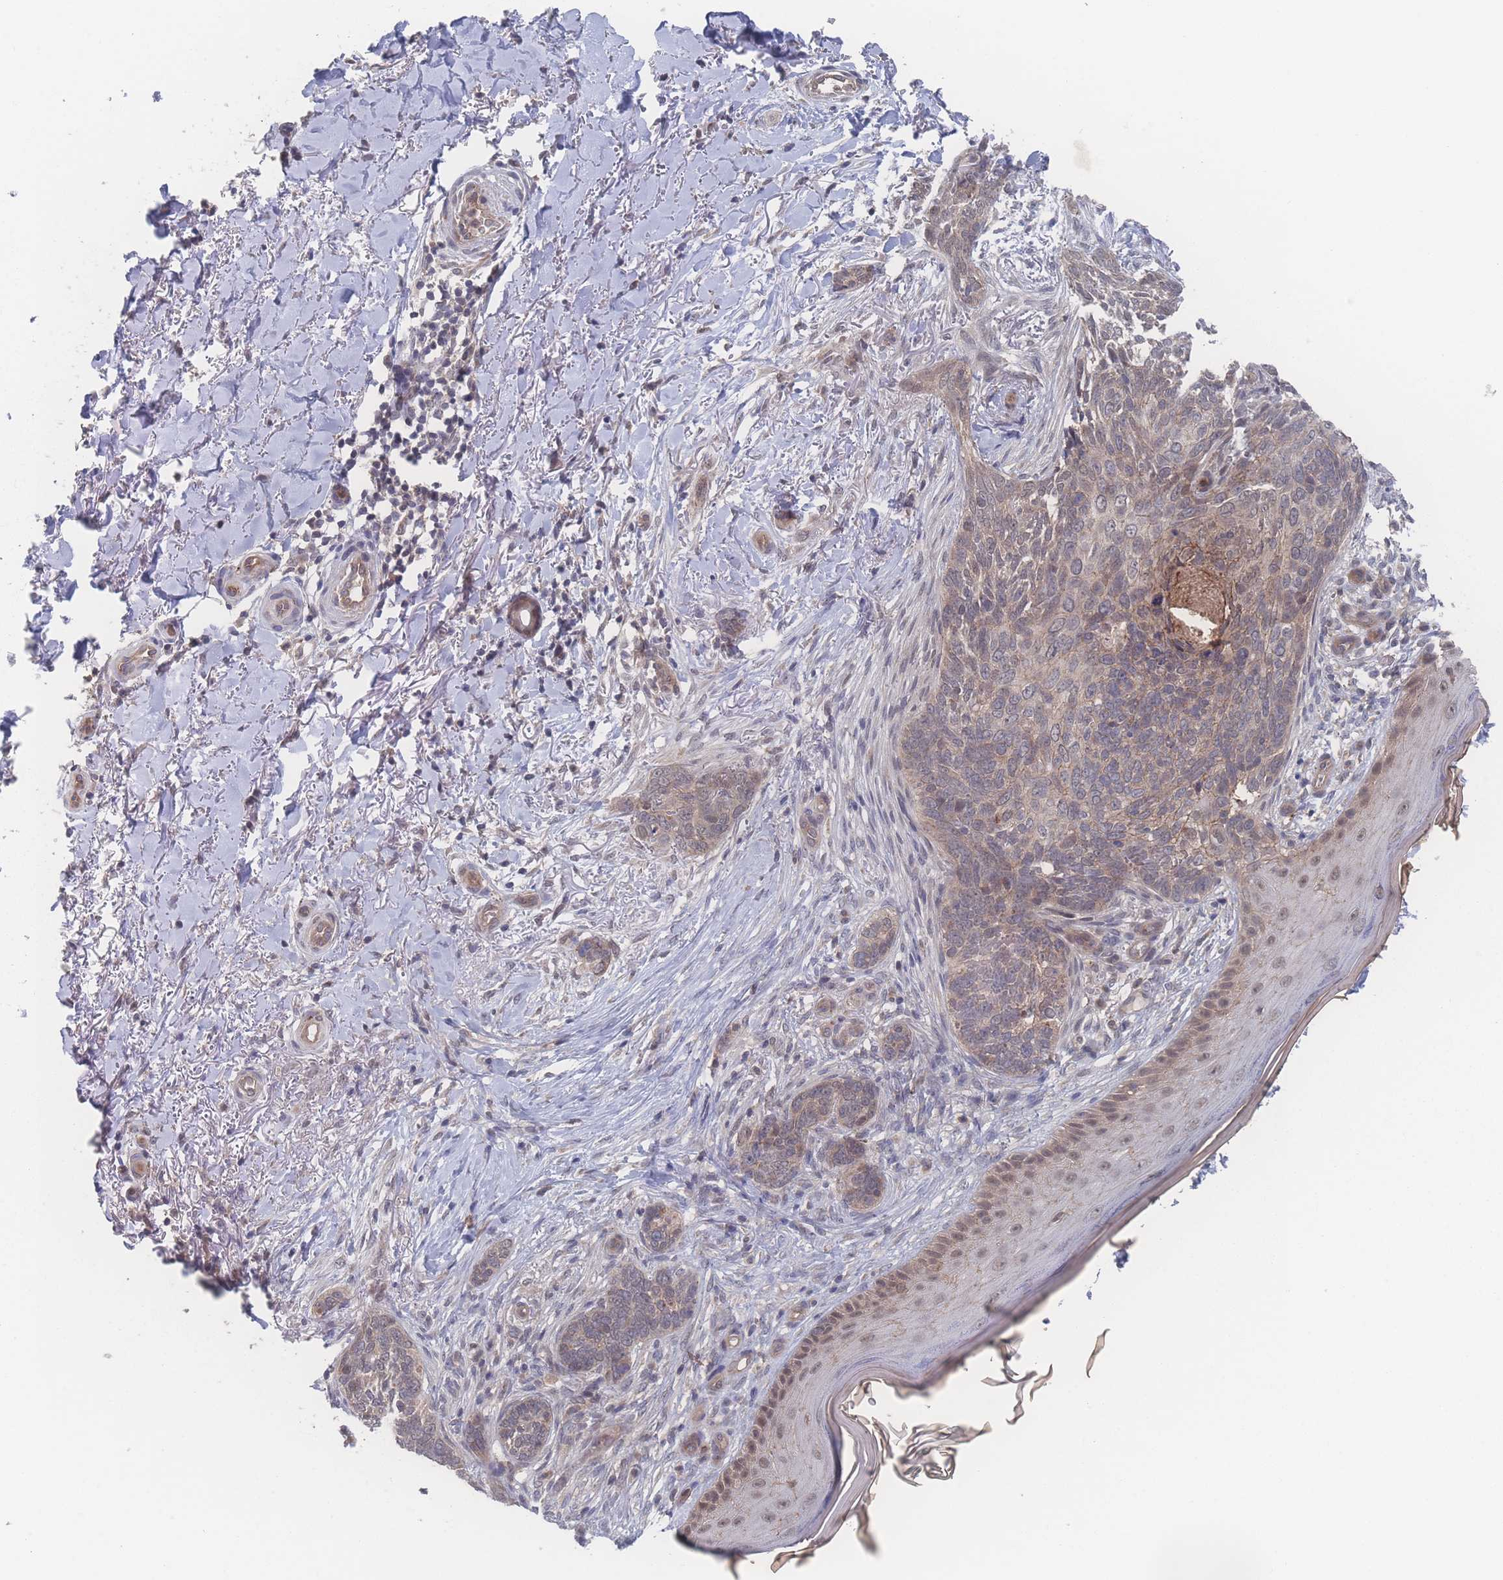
{"staining": {"intensity": "weak", "quantity": ">75%", "location": "cytoplasmic/membranous"}, "tissue": "skin cancer", "cell_type": "Tumor cells", "image_type": "cancer", "snomed": [{"axis": "morphology", "description": "Normal tissue, NOS"}, {"axis": "morphology", "description": "Basal cell carcinoma"}, {"axis": "topography", "description": "Skin"}], "caption": "The photomicrograph displays immunohistochemical staining of skin basal cell carcinoma. There is weak cytoplasmic/membranous staining is seen in about >75% of tumor cells.", "gene": "NBEAL1", "patient": {"sex": "female", "age": 67}}